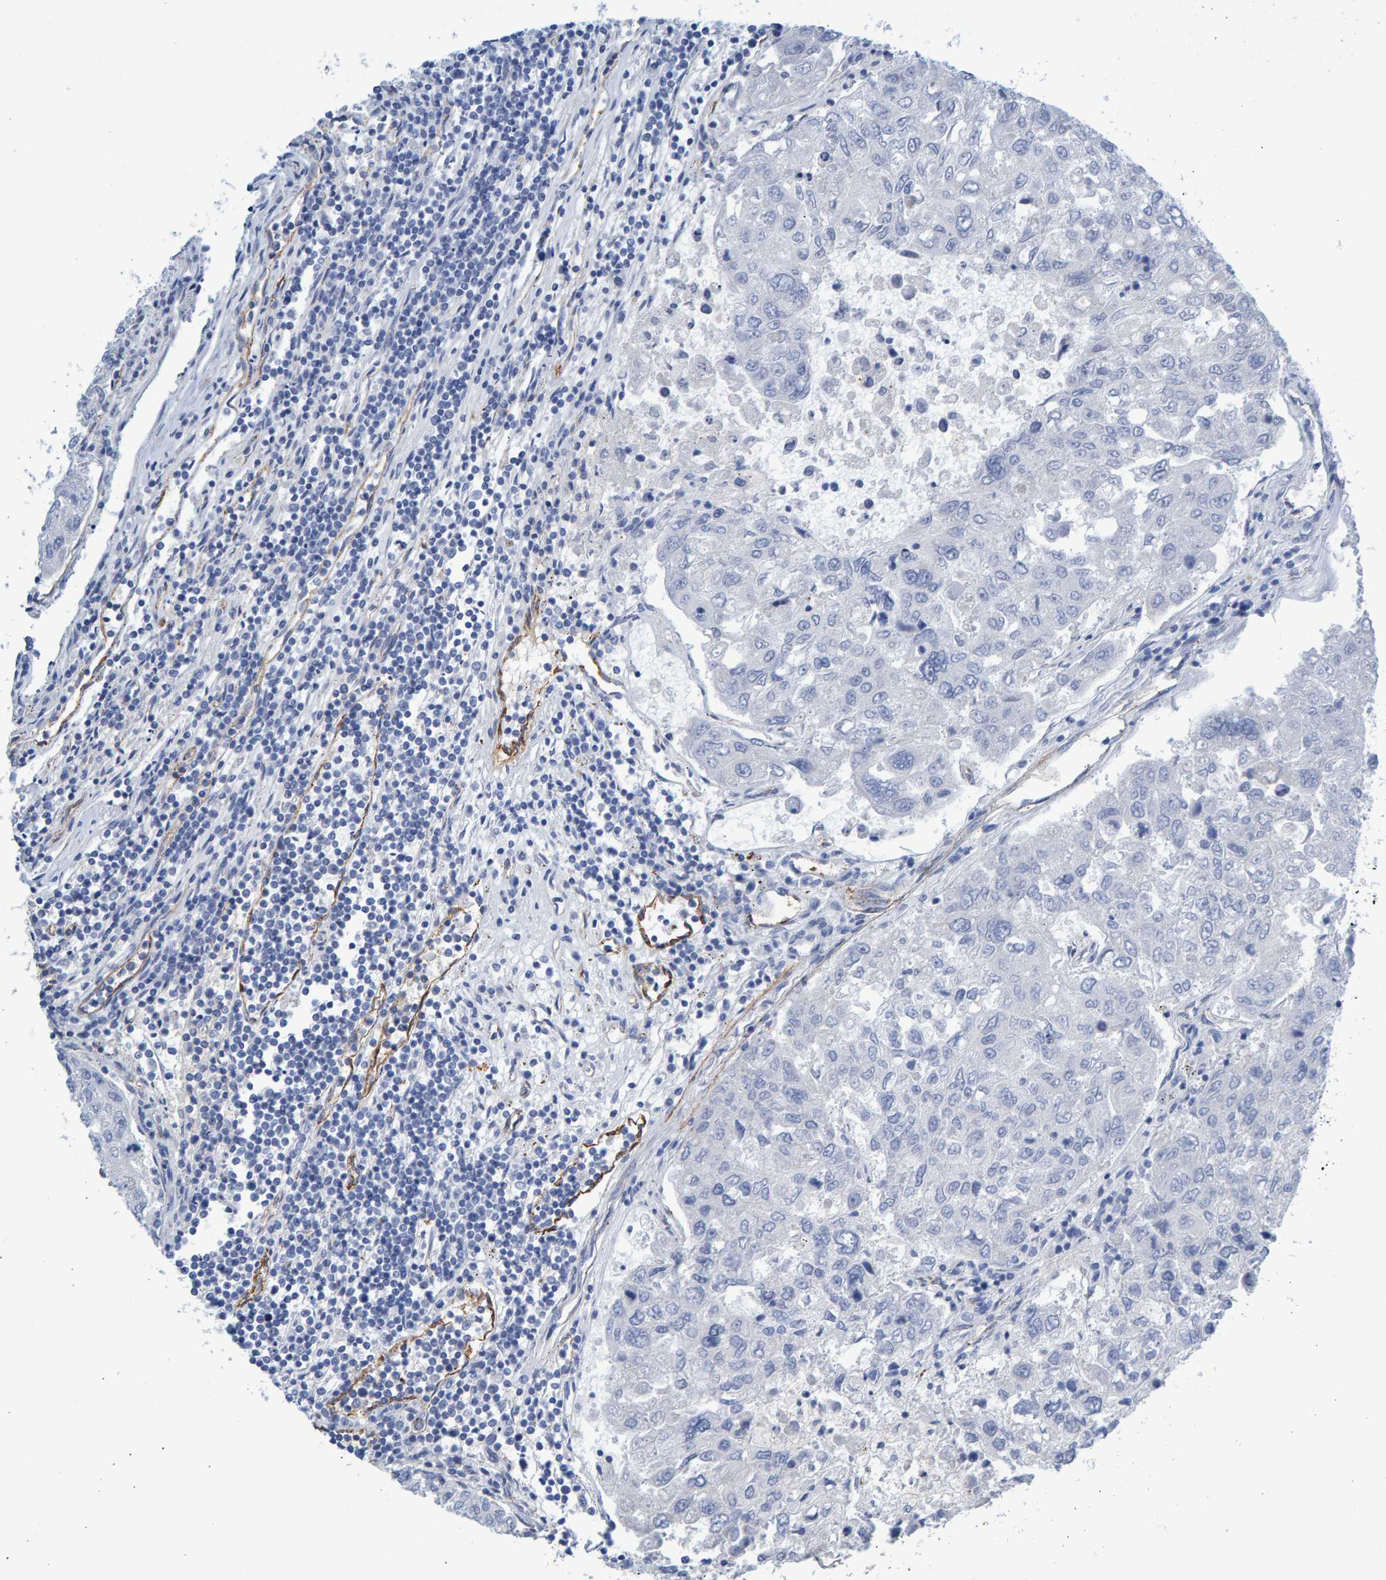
{"staining": {"intensity": "negative", "quantity": "none", "location": "none"}, "tissue": "urothelial cancer", "cell_type": "Tumor cells", "image_type": "cancer", "snomed": [{"axis": "morphology", "description": "Urothelial carcinoma, High grade"}, {"axis": "topography", "description": "Lymph node"}, {"axis": "topography", "description": "Urinary bladder"}], "caption": "An immunohistochemistry (IHC) image of urothelial carcinoma (high-grade) is shown. There is no staining in tumor cells of urothelial carcinoma (high-grade).", "gene": "SLC34A3", "patient": {"sex": "male", "age": 51}}